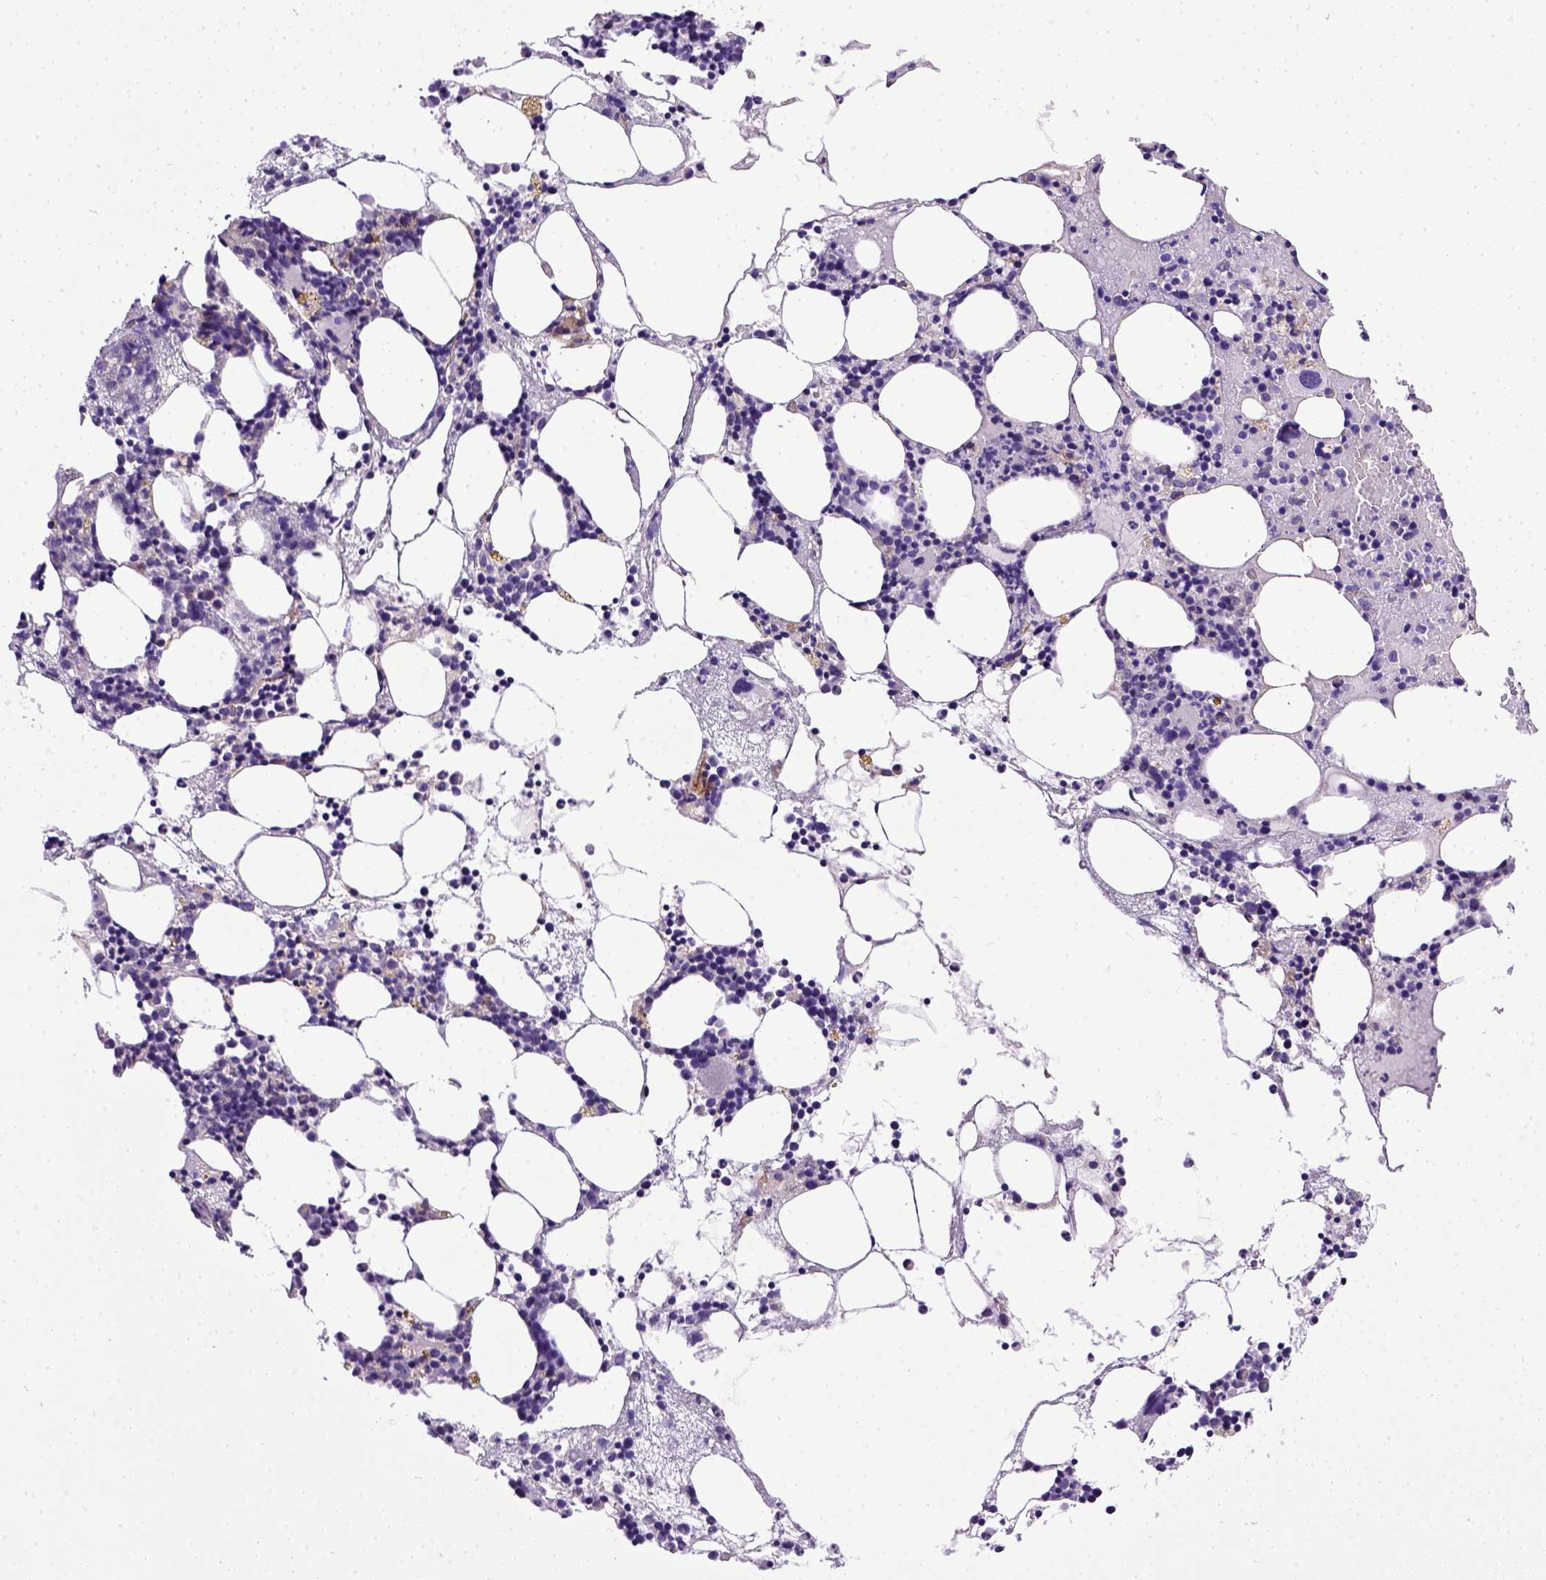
{"staining": {"intensity": "negative", "quantity": "none", "location": "none"}, "tissue": "bone marrow", "cell_type": "Hematopoietic cells", "image_type": "normal", "snomed": [{"axis": "morphology", "description": "Normal tissue, NOS"}, {"axis": "topography", "description": "Bone marrow"}], "caption": "High power microscopy micrograph of an immunohistochemistry micrograph of unremarkable bone marrow, revealing no significant staining in hematopoietic cells.", "gene": "ENG", "patient": {"sex": "male", "age": 54}}